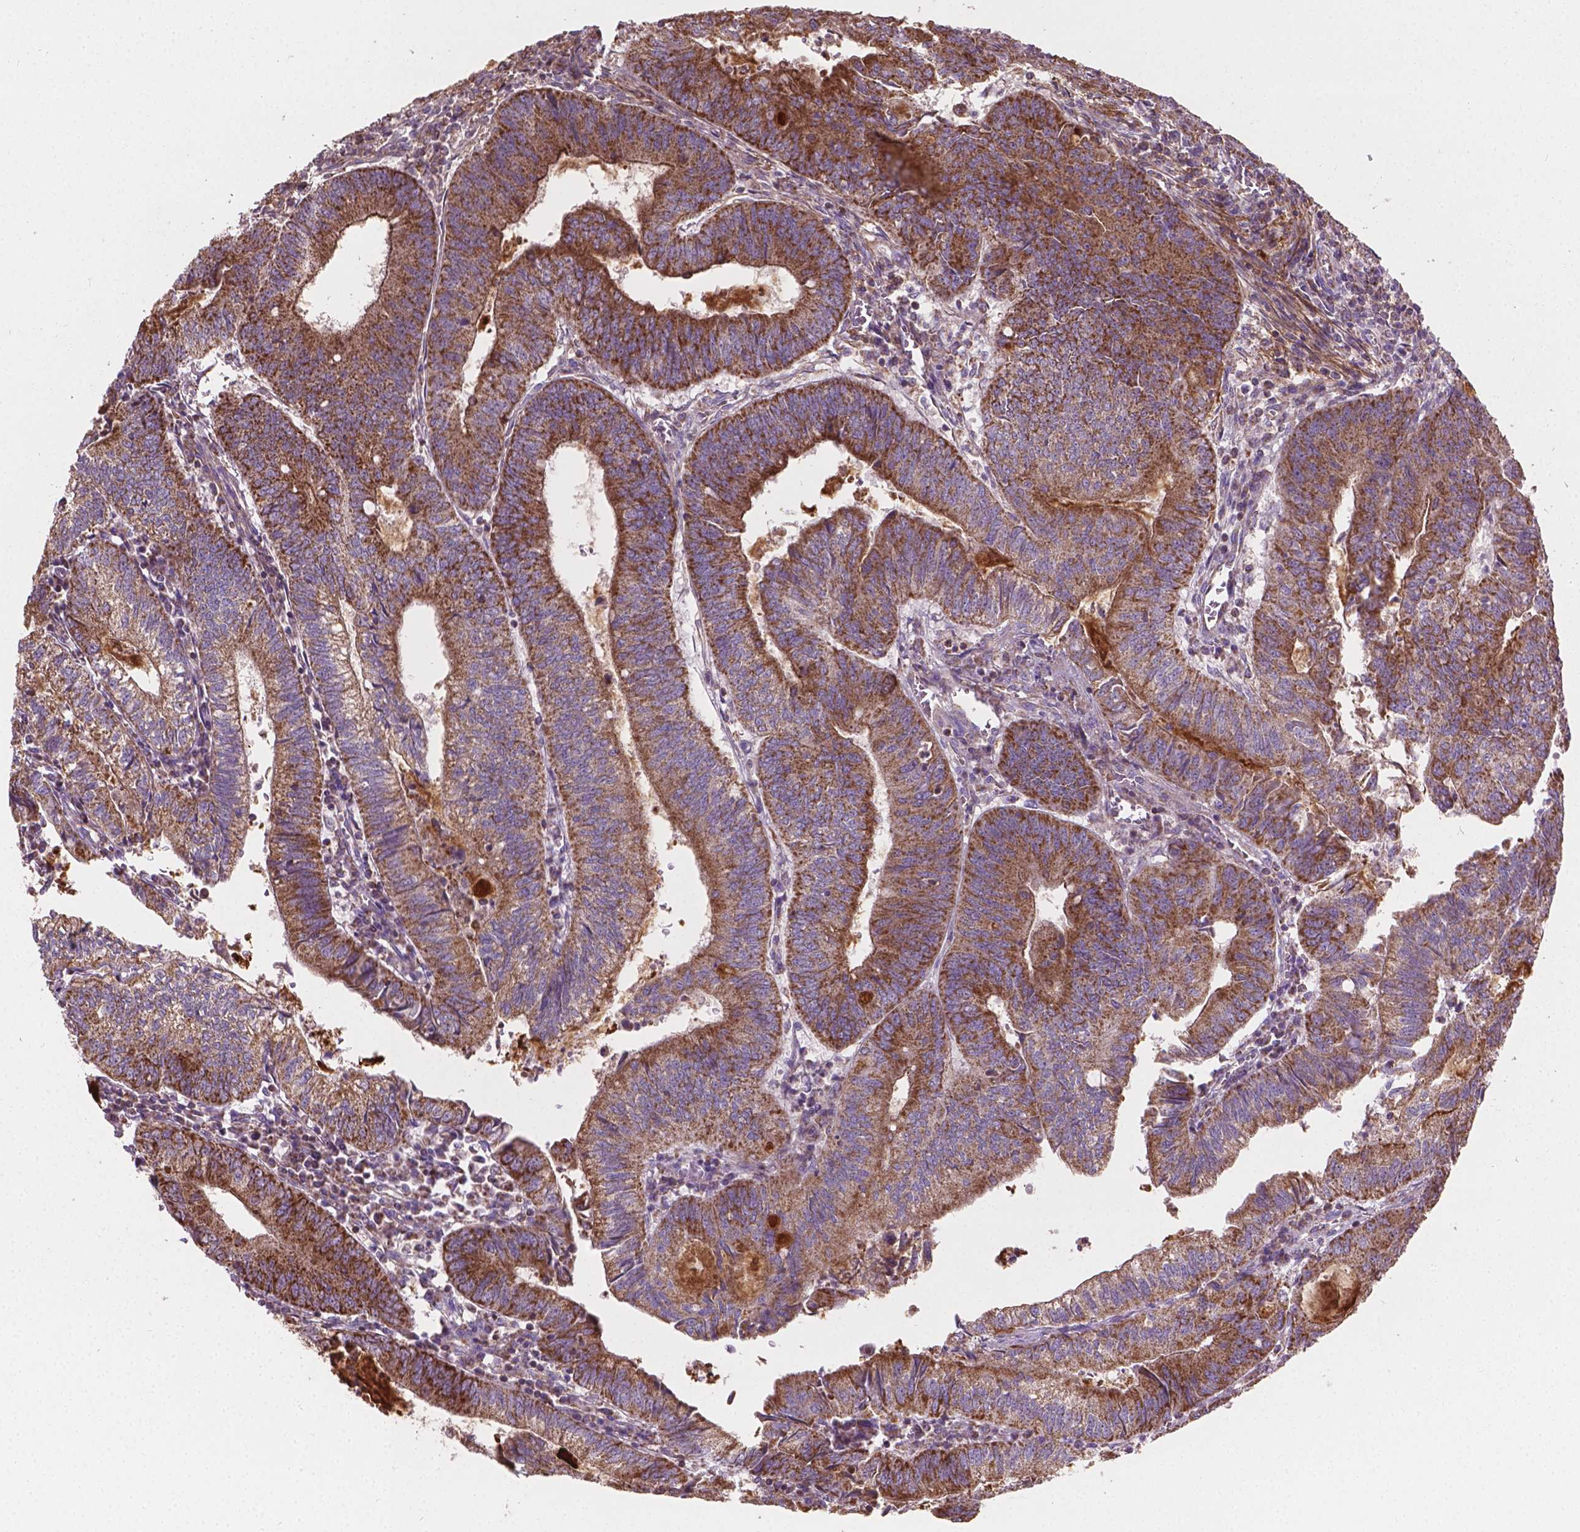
{"staining": {"intensity": "moderate", "quantity": ">75%", "location": "cytoplasmic/membranous,nuclear"}, "tissue": "colorectal cancer", "cell_type": "Tumor cells", "image_type": "cancer", "snomed": [{"axis": "morphology", "description": "Adenocarcinoma, NOS"}, {"axis": "topography", "description": "Colon"}], "caption": "Protein staining of colorectal cancer tissue shows moderate cytoplasmic/membranous and nuclear positivity in about >75% of tumor cells.", "gene": "TCAF1", "patient": {"sex": "male", "age": 67}}